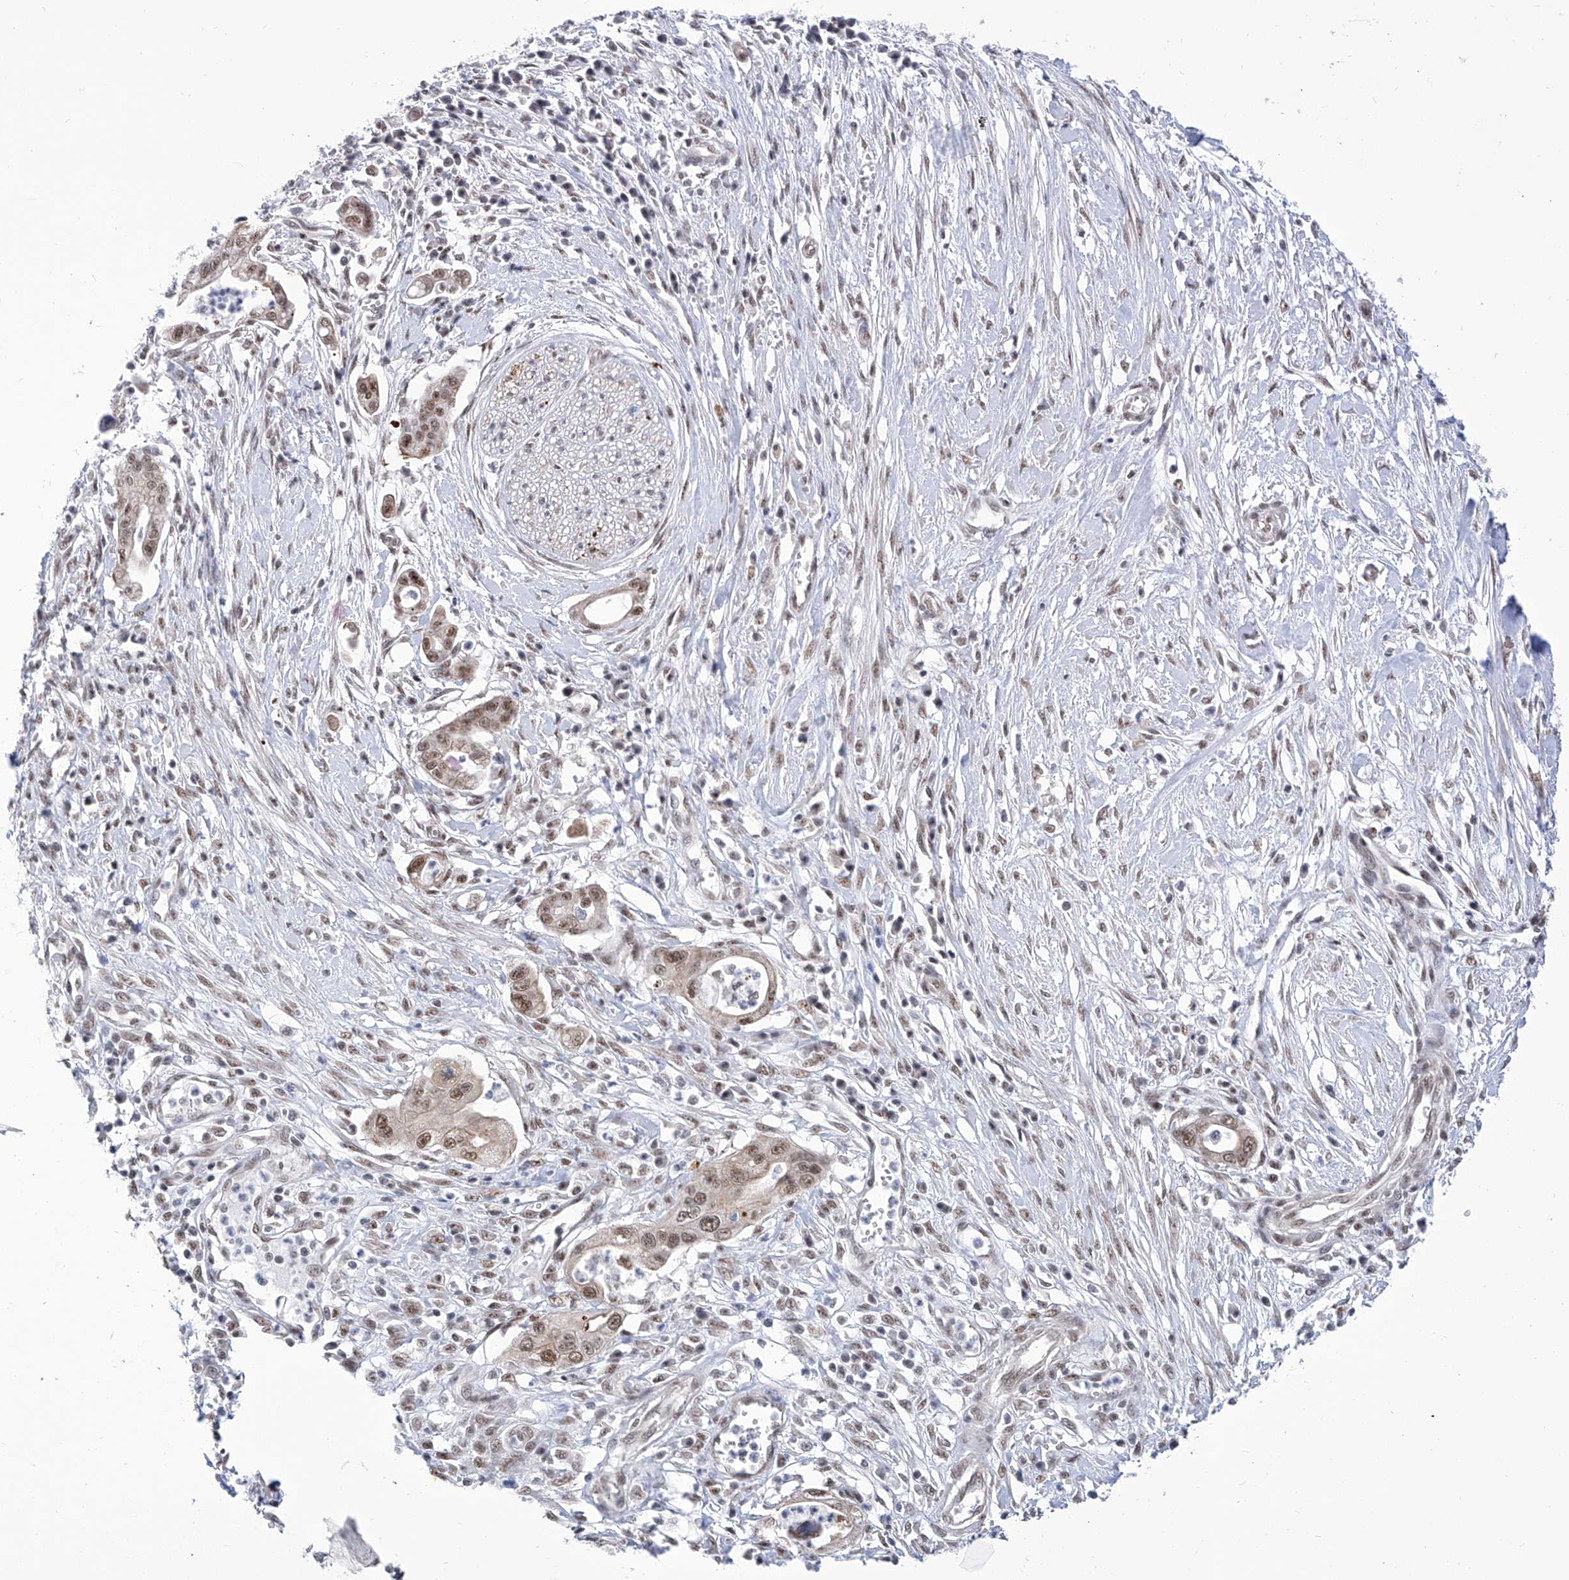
{"staining": {"intensity": "moderate", "quantity": ">75%", "location": "nuclear"}, "tissue": "pancreatic cancer", "cell_type": "Tumor cells", "image_type": "cancer", "snomed": [{"axis": "morphology", "description": "Adenocarcinoma, NOS"}, {"axis": "topography", "description": "Pancreas"}], "caption": "Immunohistochemical staining of human adenocarcinoma (pancreatic) demonstrates medium levels of moderate nuclear protein positivity in about >75% of tumor cells.", "gene": "SART1", "patient": {"sex": "male", "age": 68}}